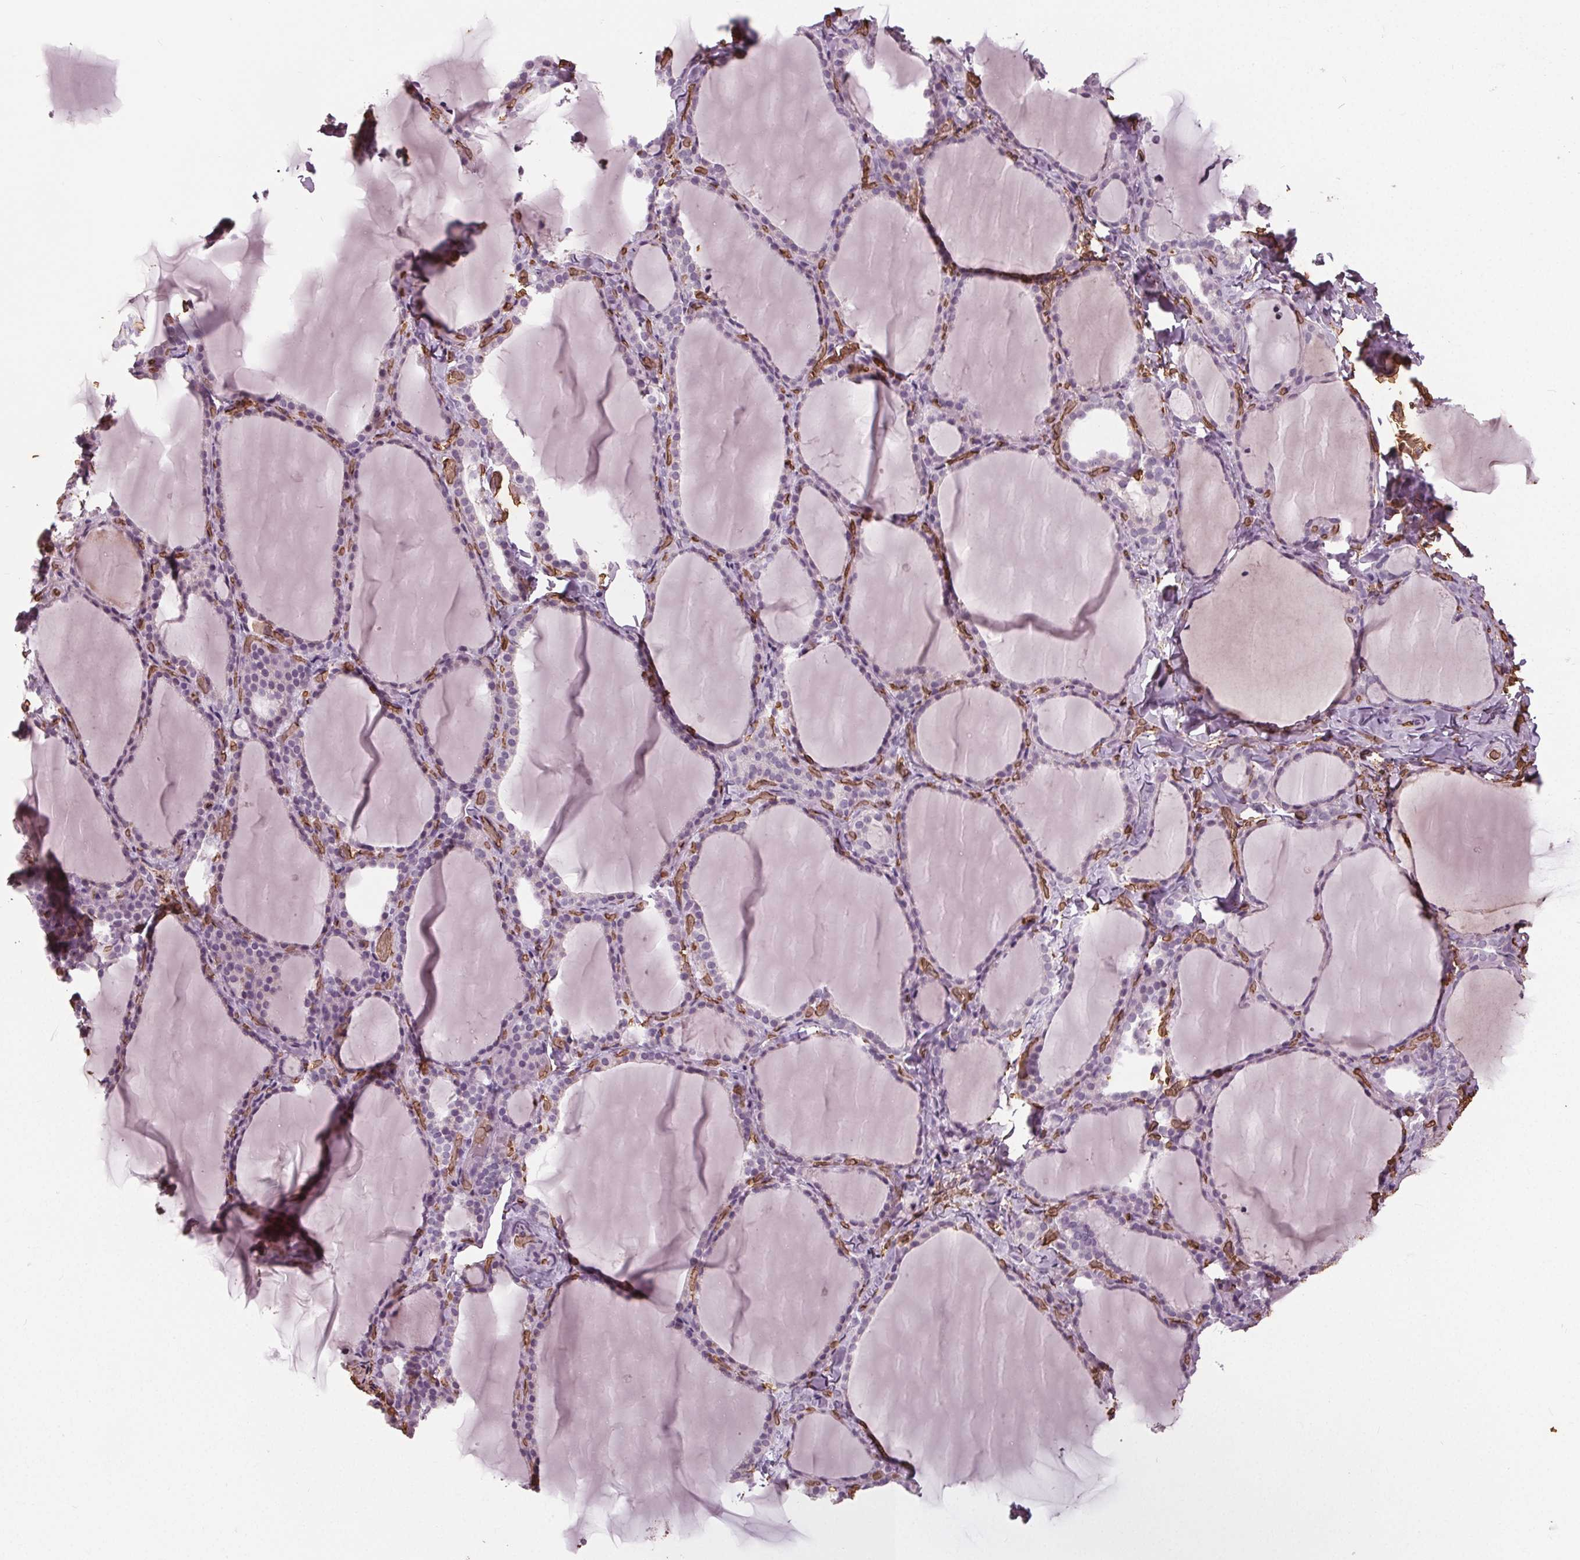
{"staining": {"intensity": "negative", "quantity": "none", "location": "none"}, "tissue": "thyroid gland", "cell_type": "Glandular cells", "image_type": "normal", "snomed": [{"axis": "morphology", "description": "Normal tissue, NOS"}, {"axis": "topography", "description": "Thyroid gland"}], "caption": "This is a photomicrograph of immunohistochemistry staining of unremarkable thyroid gland, which shows no staining in glandular cells. Brightfield microscopy of IHC stained with DAB (3,3'-diaminobenzidine) (brown) and hematoxylin (blue), captured at high magnification.", "gene": "SLC4A1", "patient": {"sex": "female", "age": 22}}